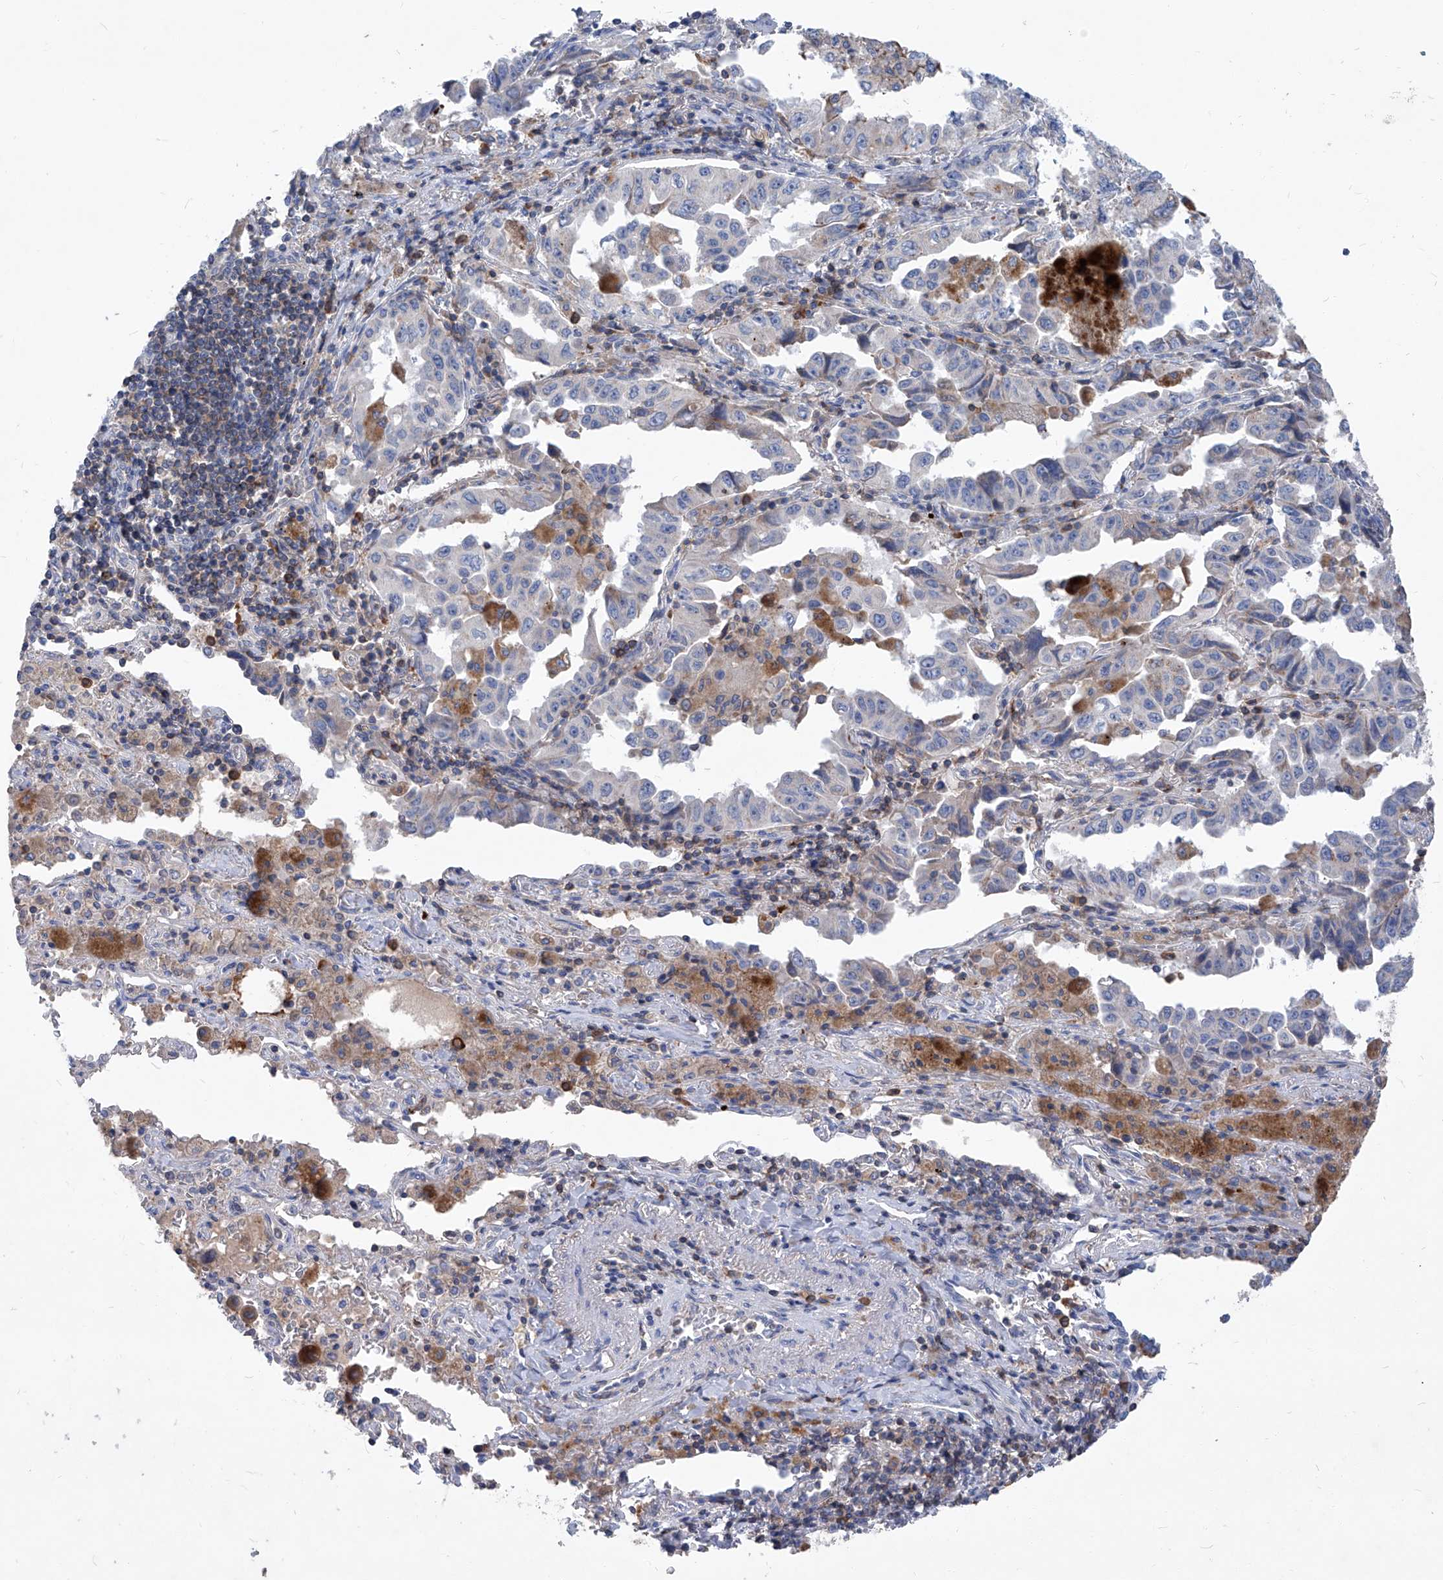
{"staining": {"intensity": "negative", "quantity": "none", "location": "none"}, "tissue": "lung cancer", "cell_type": "Tumor cells", "image_type": "cancer", "snomed": [{"axis": "morphology", "description": "Adenocarcinoma, NOS"}, {"axis": "topography", "description": "Lung"}], "caption": "The image reveals no significant positivity in tumor cells of lung cancer.", "gene": "EPHA8", "patient": {"sex": "female", "age": 51}}